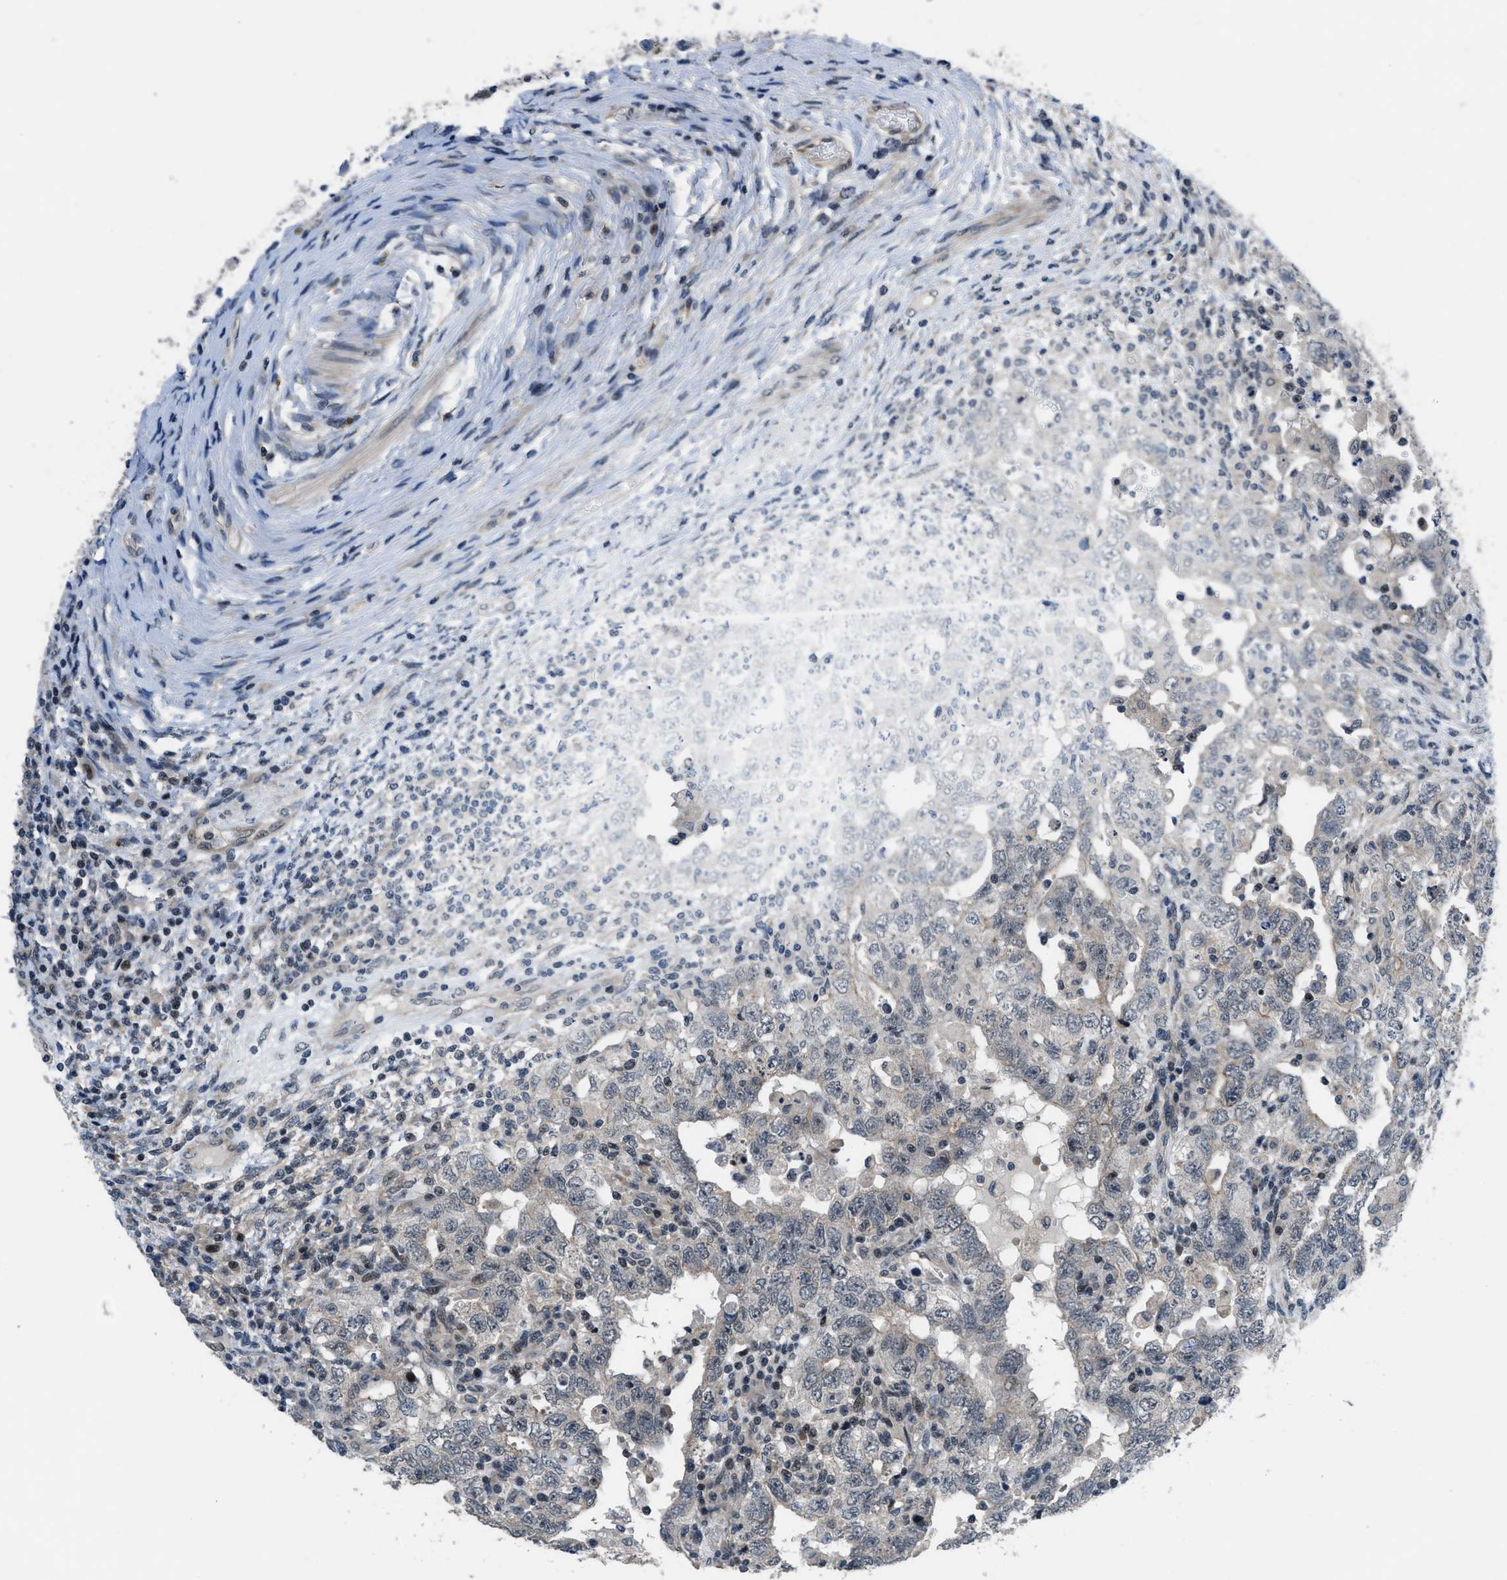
{"staining": {"intensity": "weak", "quantity": "<25%", "location": "nuclear"}, "tissue": "testis cancer", "cell_type": "Tumor cells", "image_type": "cancer", "snomed": [{"axis": "morphology", "description": "Carcinoma, Embryonal, NOS"}, {"axis": "topography", "description": "Testis"}], "caption": "IHC of human testis cancer displays no positivity in tumor cells.", "gene": "SETD5", "patient": {"sex": "male", "age": 26}}